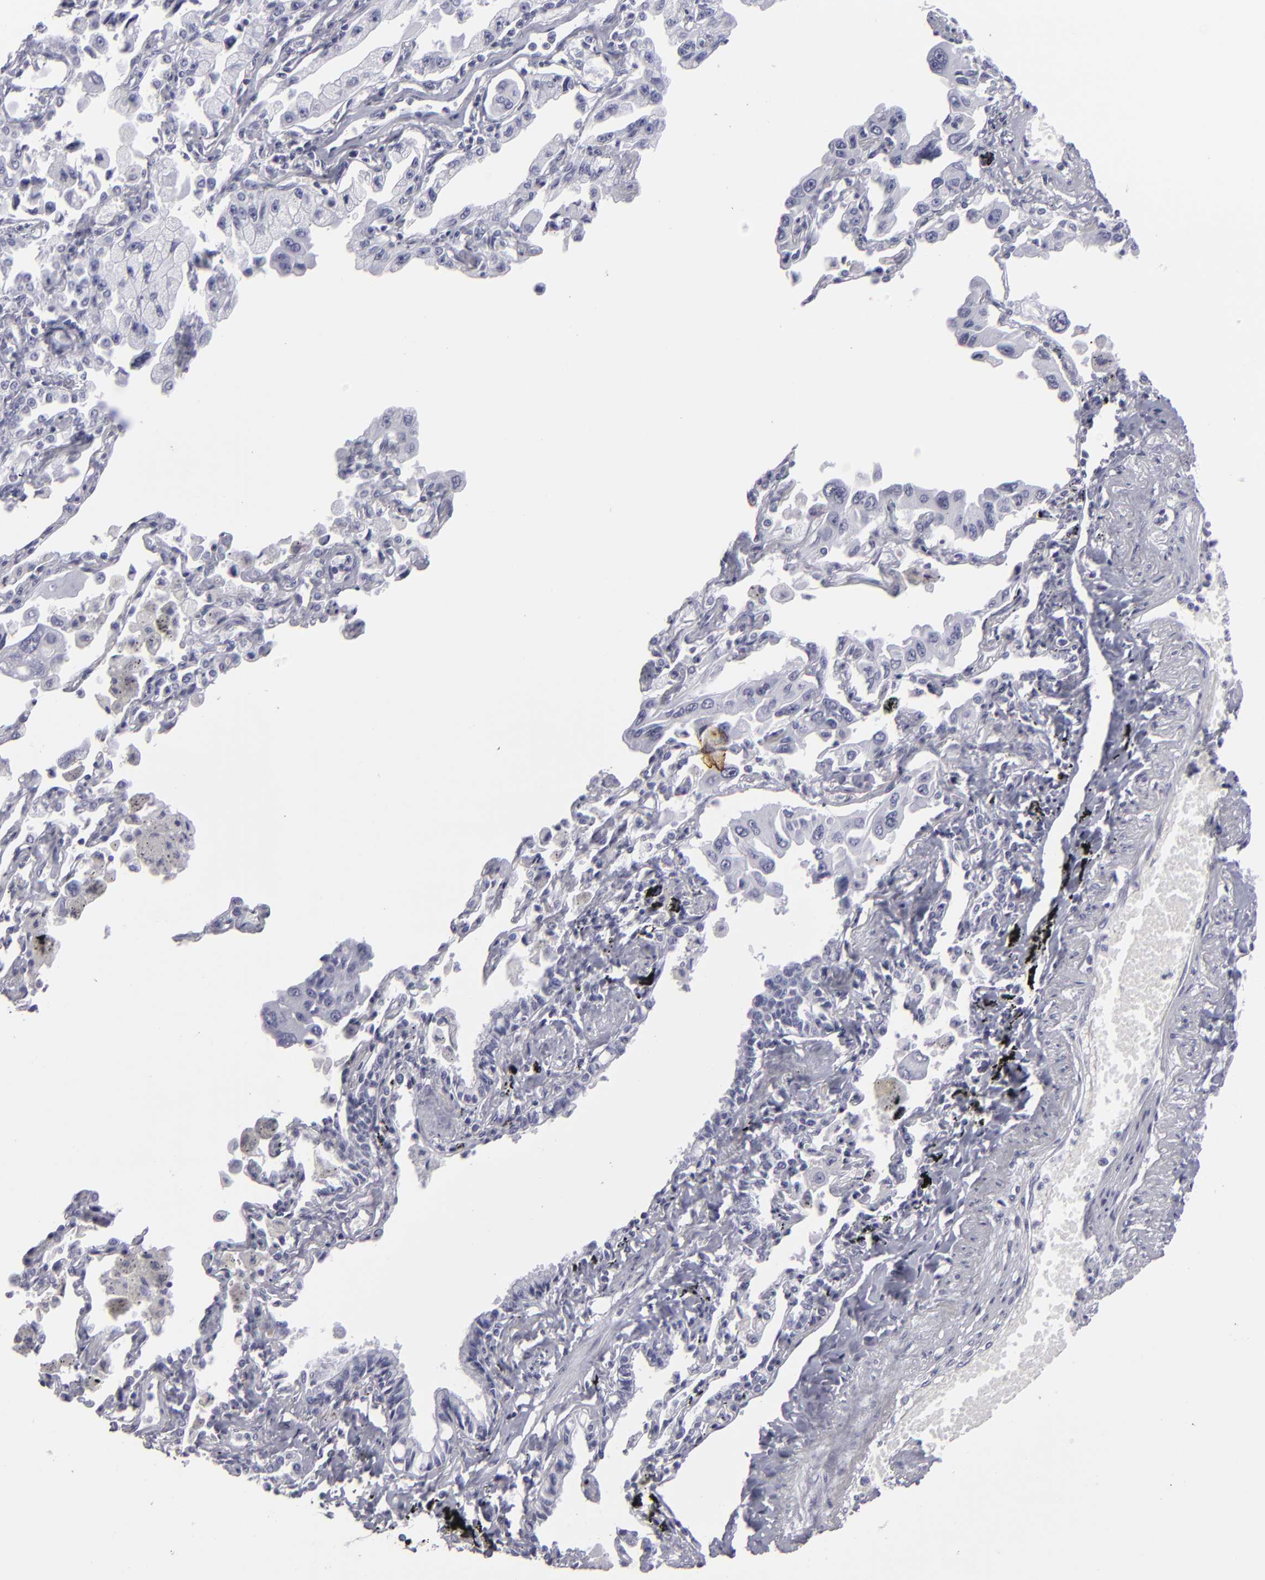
{"staining": {"intensity": "negative", "quantity": "none", "location": "none"}, "tissue": "lung cancer", "cell_type": "Tumor cells", "image_type": "cancer", "snomed": [{"axis": "morphology", "description": "Adenocarcinoma, NOS"}, {"axis": "topography", "description": "Lung"}], "caption": "High magnification brightfield microscopy of lung adenocarcinoma stained with DAB (brown) and counterstained with hematoxylin (blue): tumor cells show no significant positivity.", "gene": "KRT1", "patient": {"sex": "male", "age": 64}}